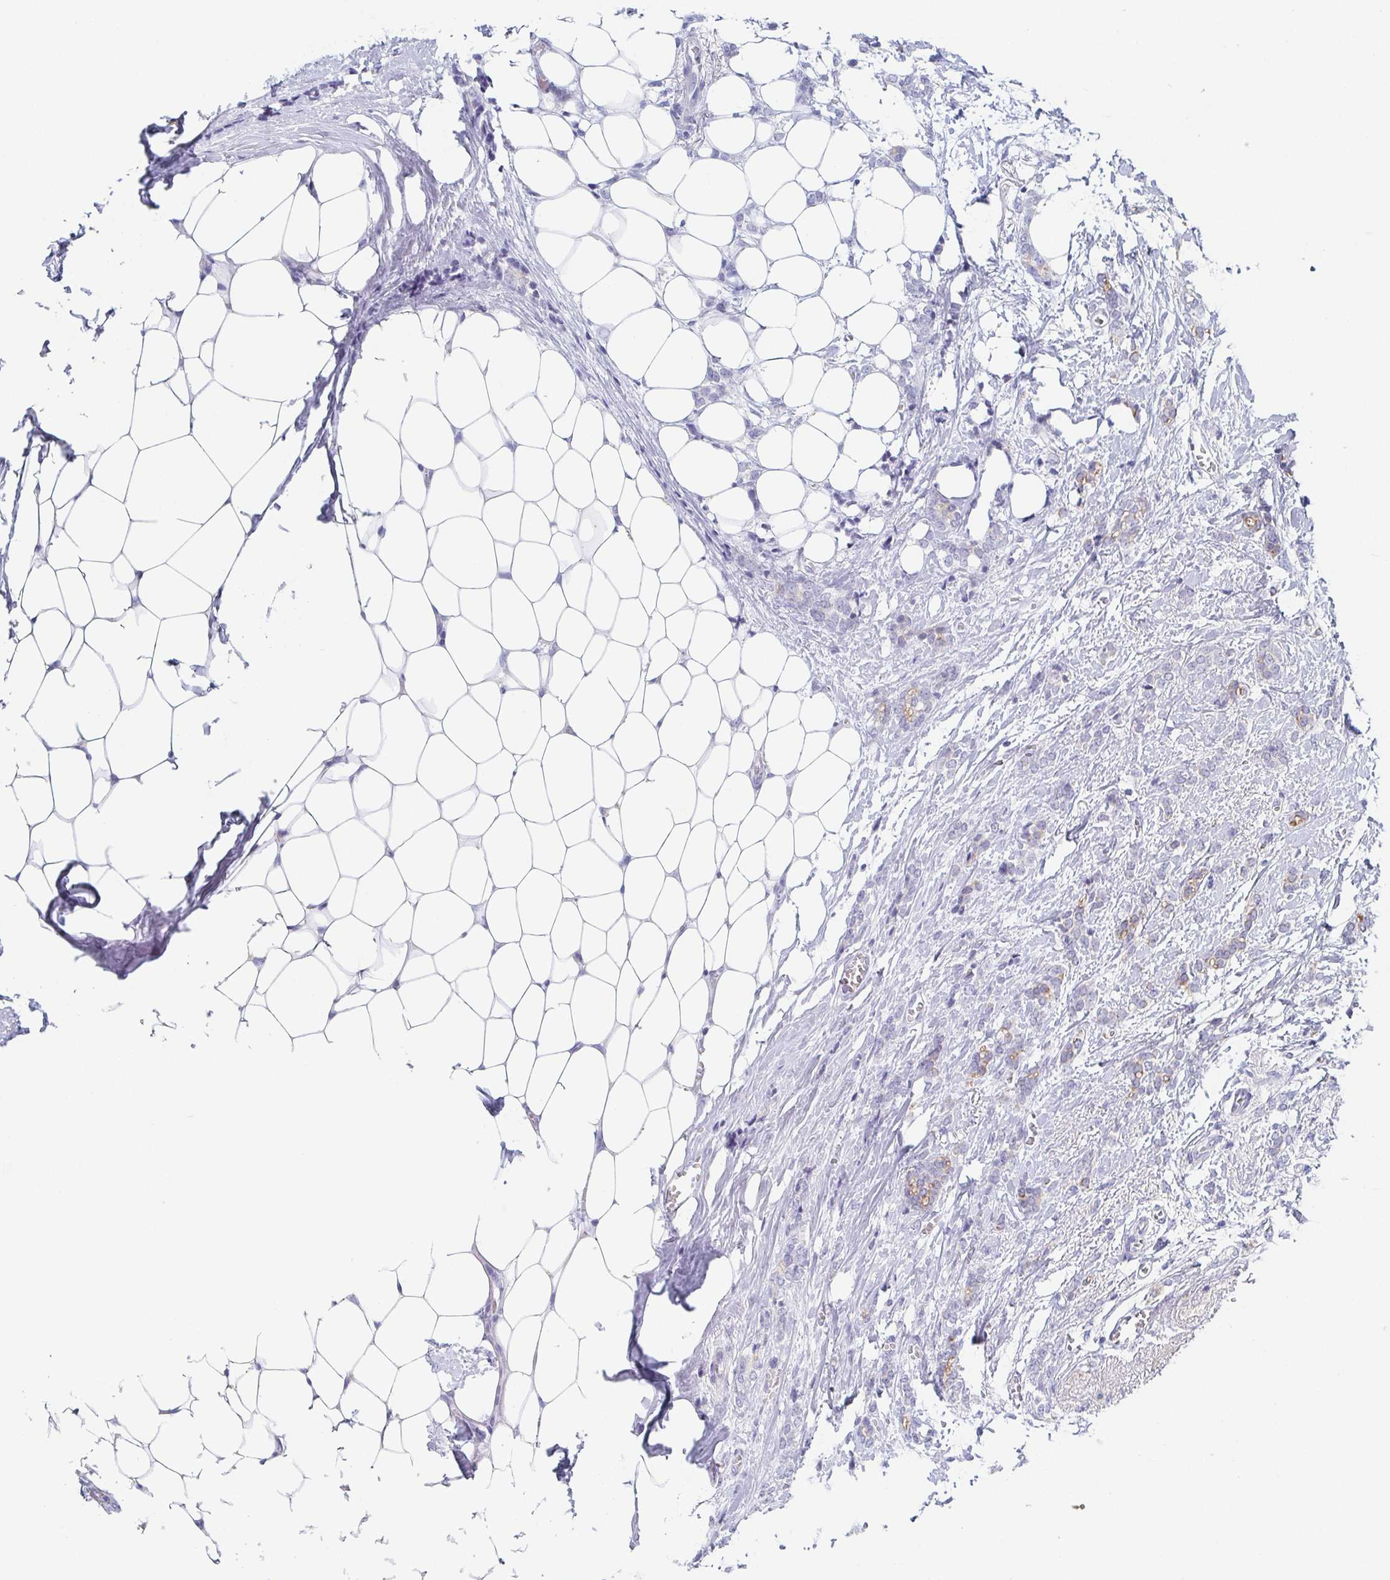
{"staining": {"intensity": "weak", "quantity": "25%-75%", "location": "cytoplasmic/membranous"}, "tissue": "breast cancer", "cell_type": "Tumor cells", "image_type": "cancer", "snomed": [{"axis": "morphology", "description": "Normal tissue, NOS"}, {"axis": "morphology", "description": "Duct carcinoma"}, {"axis": "topography", "description": "Breast"}], "caption": "Breast intraductal carcinoma stained with DAB immunohistochemistry demonstrates low levels of weak cytoplasmic/membranous staining in approximately 25%-75% of tumor cells.", "gene": "RHOV", "patient": {"sex": "female", "age": 77}}